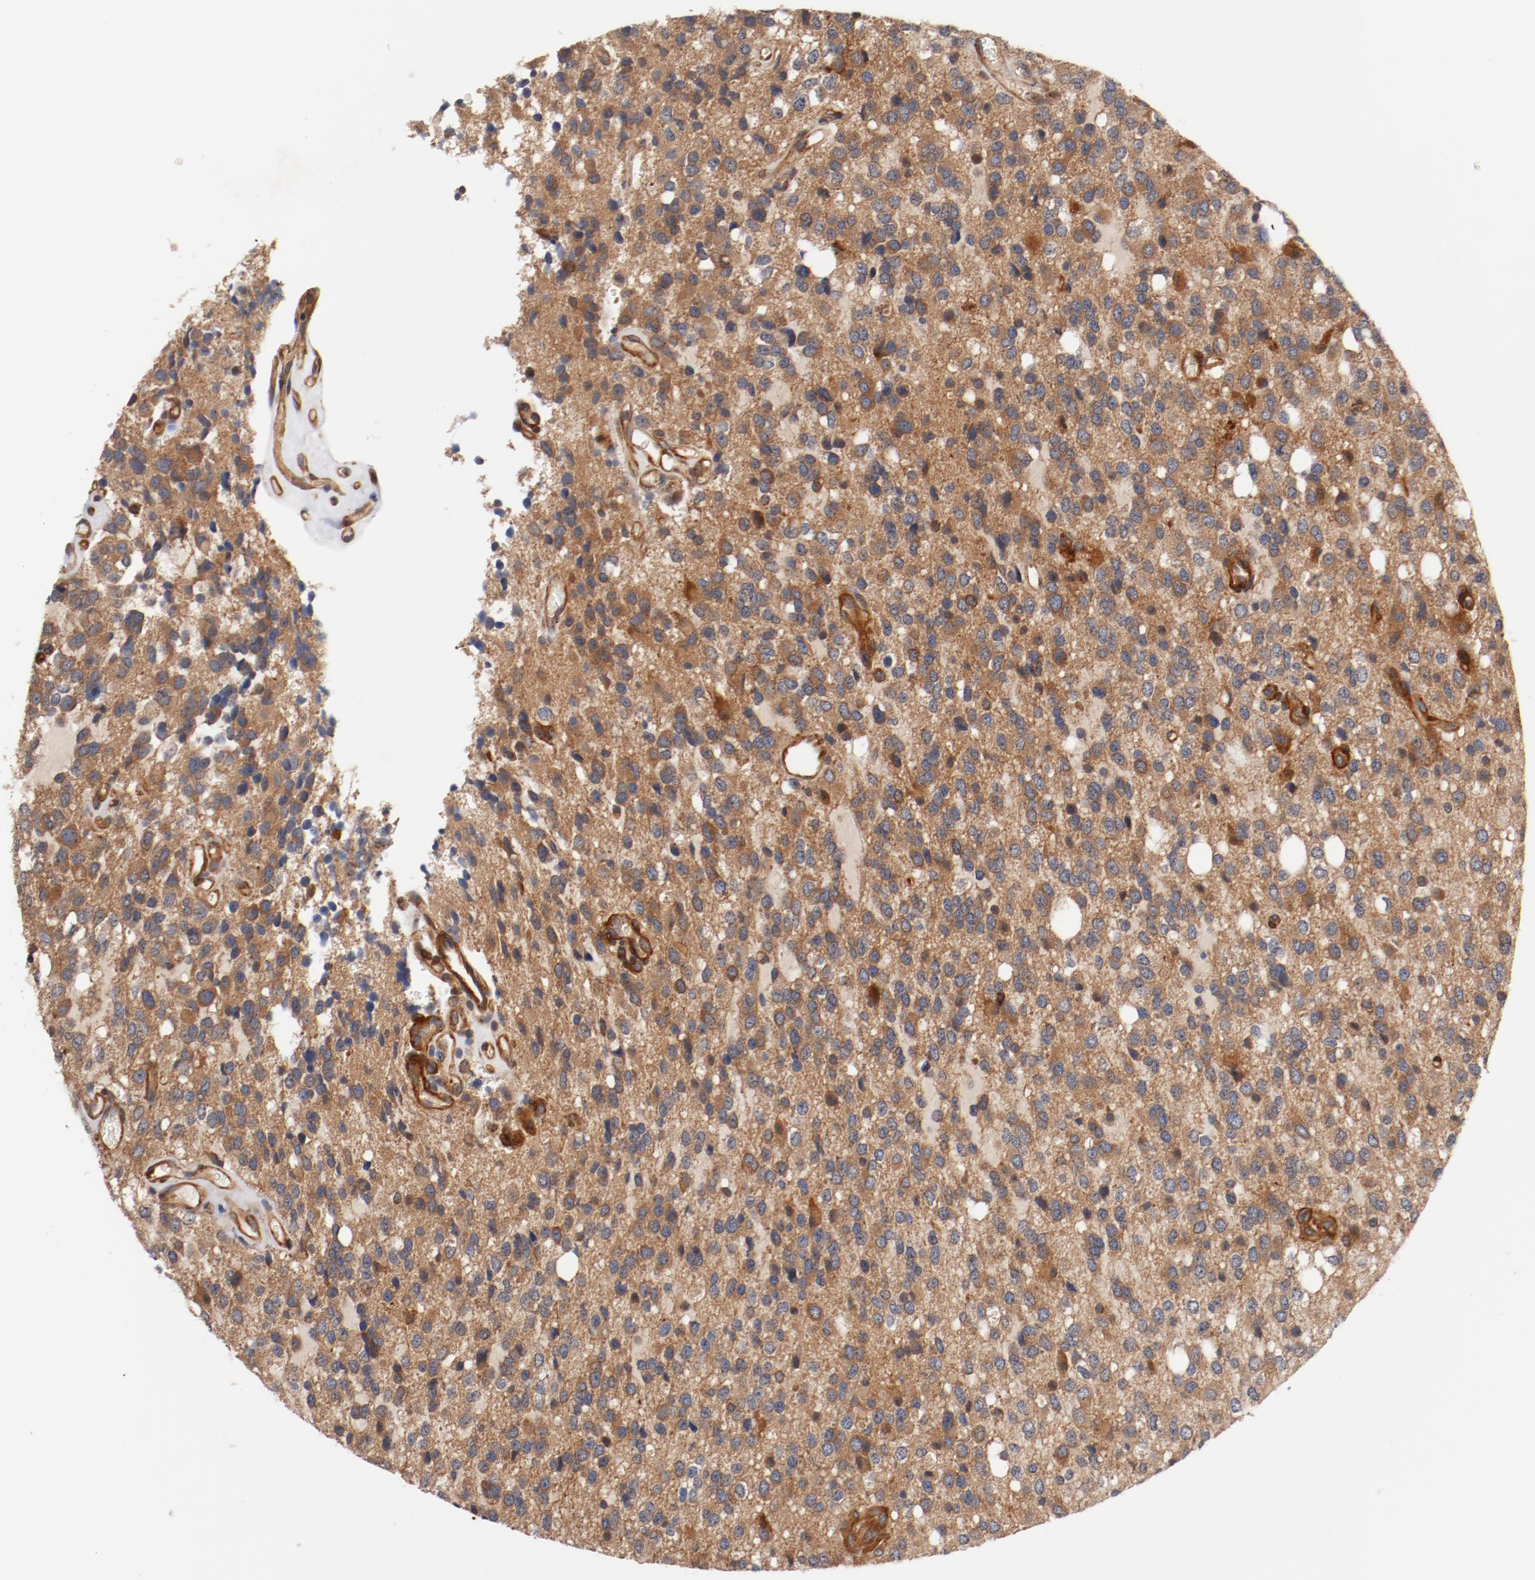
{"staining": {"intensity": "moderate", "quantity": ">75%", "location": "cytoplasmic/membranous"}, "tissue": "glioma", "cell_type": "Tumor cells", "image_type": "cancer", "snomed": [{"axis": "morphology", "description": "Glioma, malignant, High grade"}, {"axis": "topography", "description": "Brain"}], "caption": "This histopathology image displays immunohistochemistry (IHC) staining of glioma, with medium moderate cytoplasmic/membranous staining in about >75% of tumor cells.", "gene": "PITPNM2", "patient": {"sex": "male", "age": 47}}